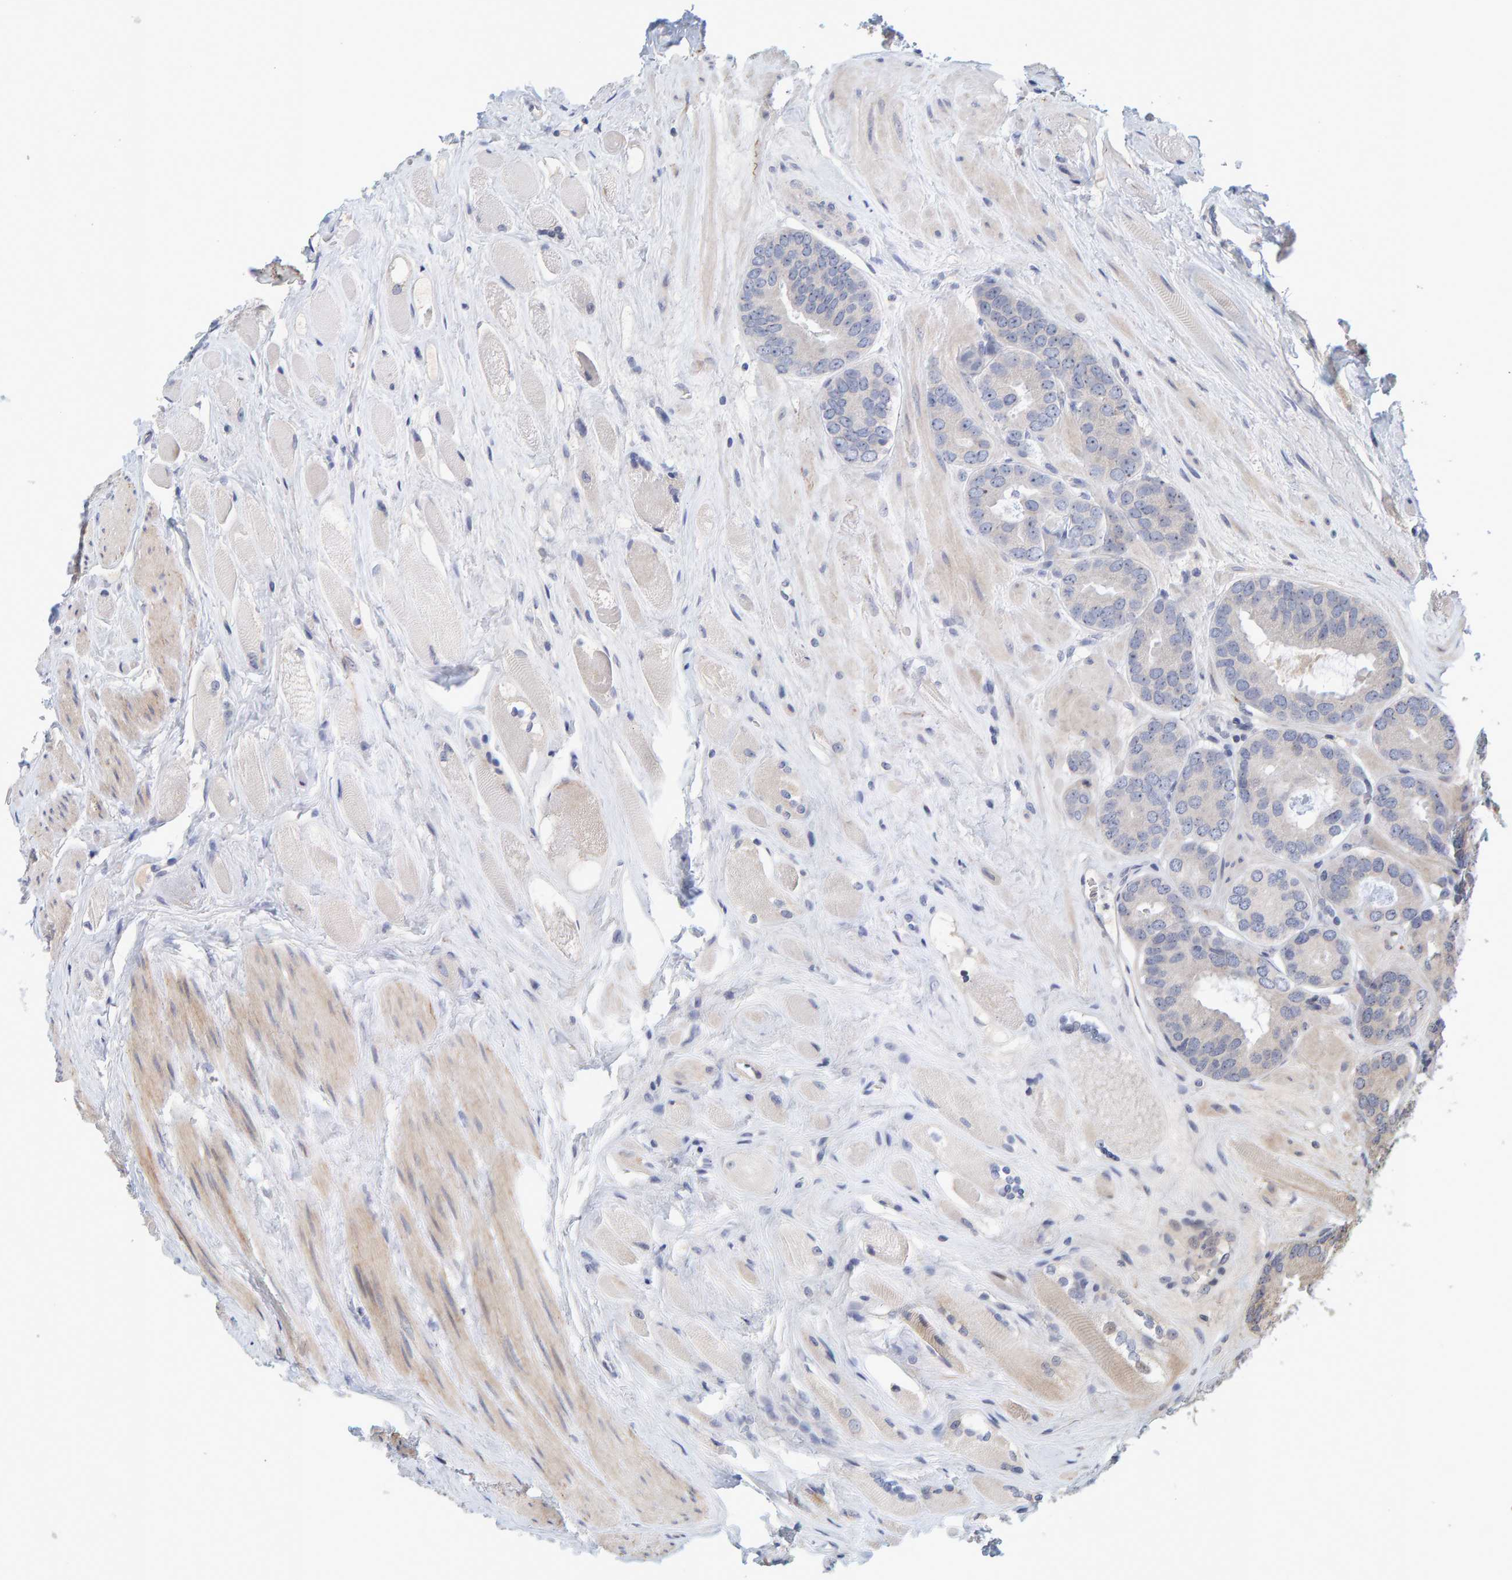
{"staining": {"intensity": "negative", "quantity": "none", "location": "none"}, "tissue": "prostate cancer", "cell_type": "Tumor cells", "image_type": "cancer", "snomed": [{"axis": "morphology", "description": "Adenocarcinoma, Low grade"}, {"axis": "topography", "description": "Prostate"}], "caption": "Tumor cells are negative for brown protein staining in prostate cancer (adenocarcinoma (low-grade)).", "gene": "ZNF77", "patient": {"sex": "male", "age": 69}}